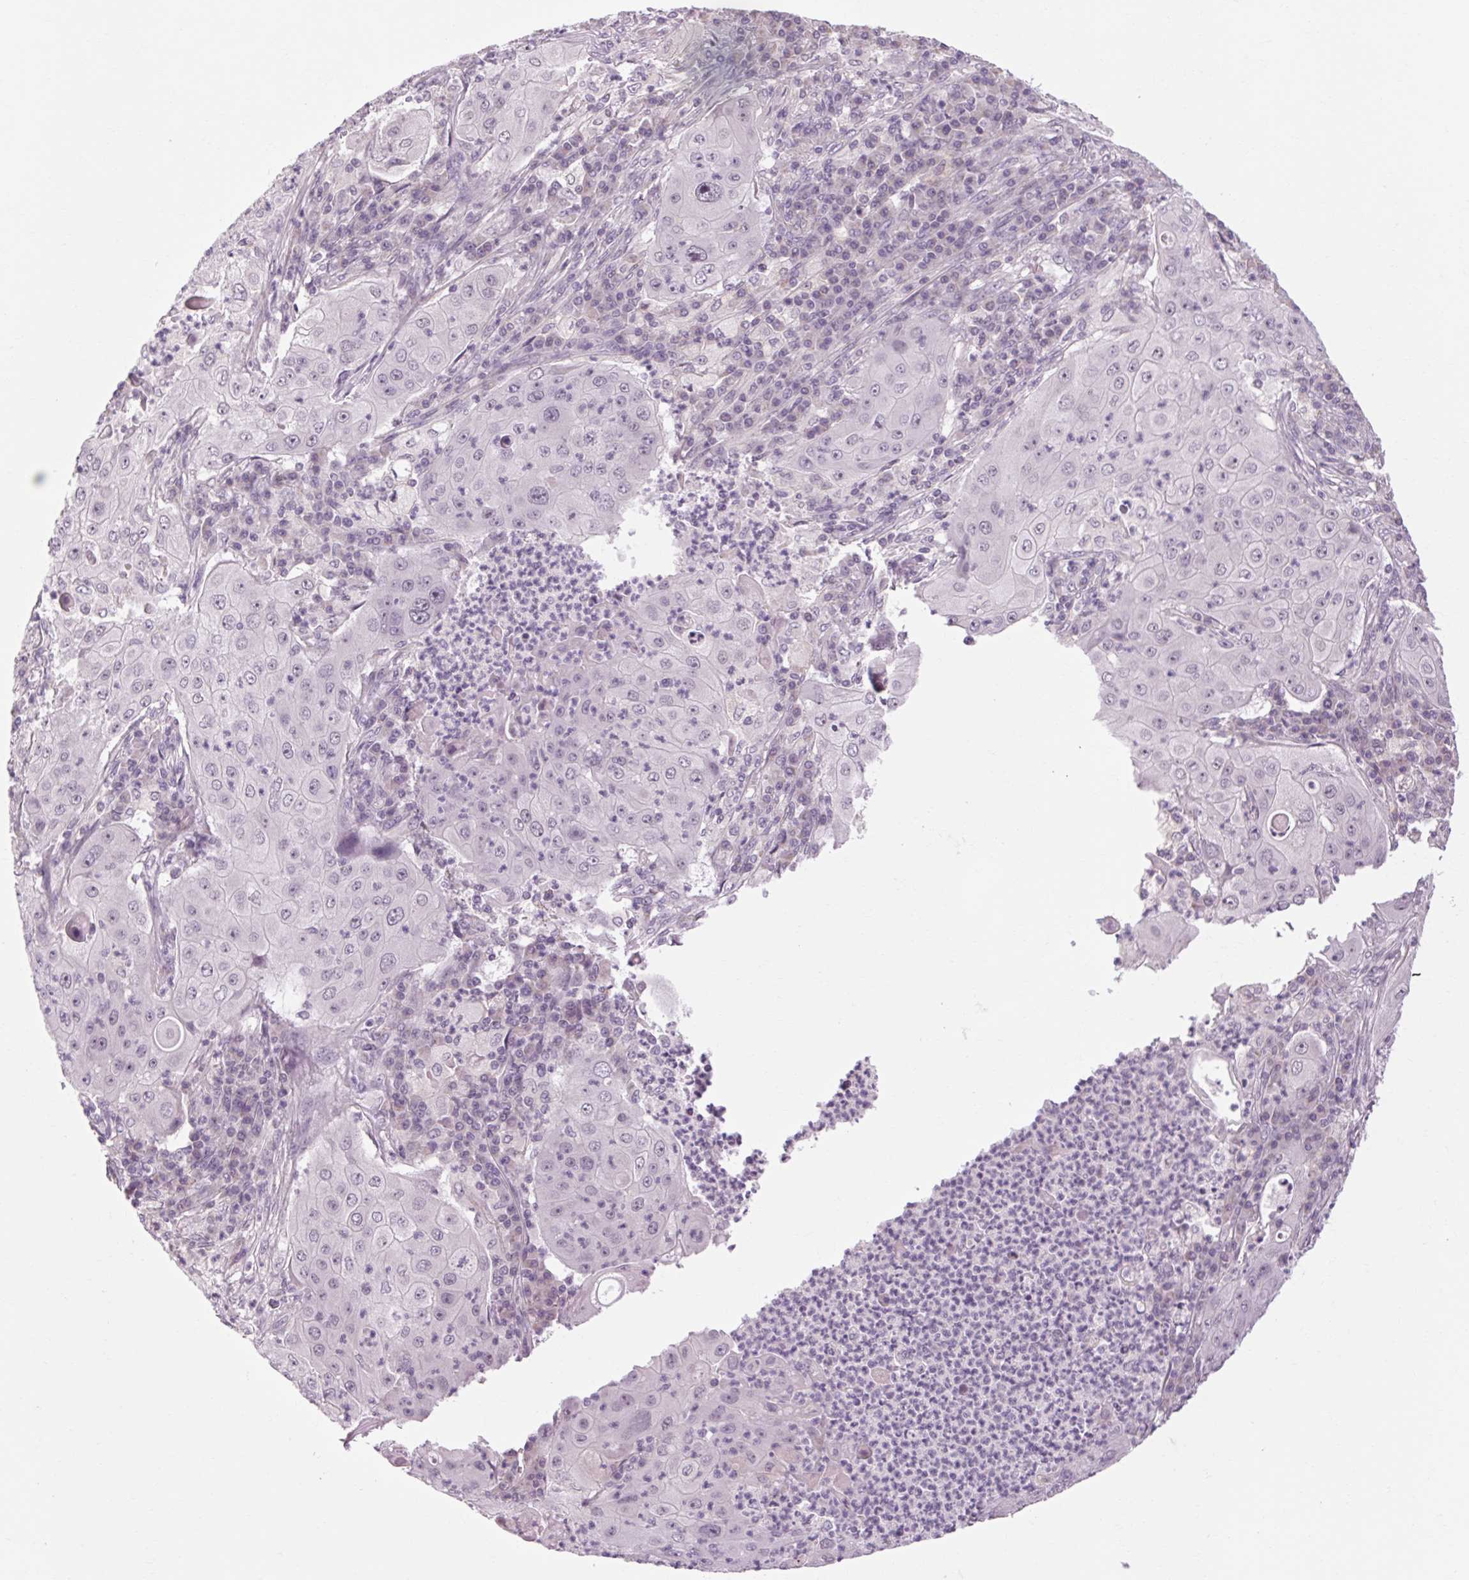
{"staining": {"intensity": "negative", "quantity": "none", "location": "none"}, "tissue": "lung cancer", "cell_type": "Tumor cells", "image_type": "cancer", "snomed": [{"axis": "morphology", "description": "Squamous cell carcinoma, NOS"}, {"axis": "topography", "description": "Lung"}], "caption": "Immunohistochemistry image of neoplastic tissue: human lung squamous cell carcinoma stained with DAB (3,3'-diaminobenzidine) shows no significant protein positivity in tumor cells. Brightfield microscopy of immunohistochemistry (IHC) stained with DAB (3,3'-diaminobenzidine) (brown) and hematoxylin (blue), captured at high magnification.", "gene": "KLHL40", "patient": {"sex": "female", "age": 59}}